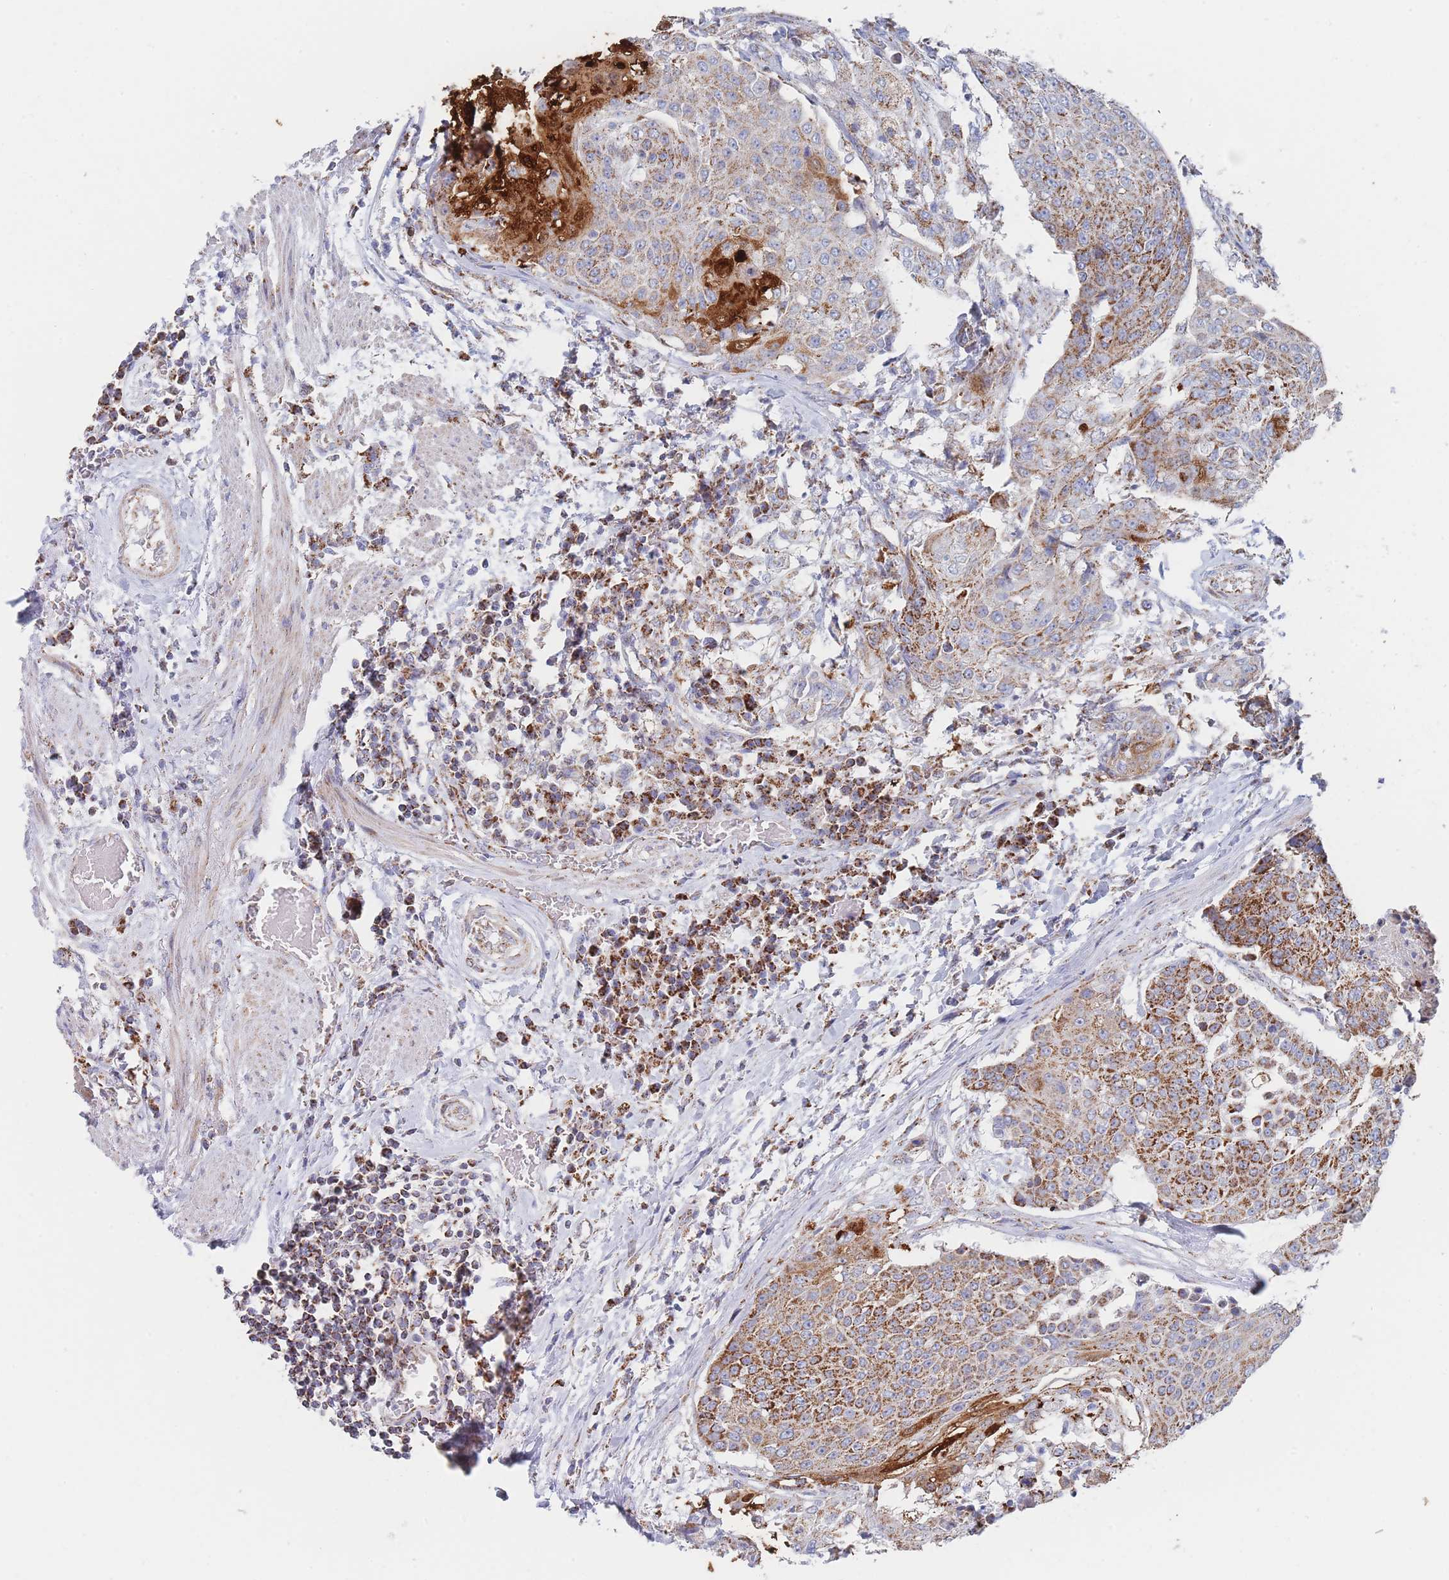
{"staining": {"intensity": "moderate", "quantity": "25%-75%", "location": "cytoplasmic/membranous"}, "tissue": "urothelial cancer", "cell_type": "Tumor cells", "image_type": "cancer", "snomed": [{"axis": "morphology", "description": "Urothelial carcinoma, High grade"}, {"axis": "topography", "description": "Urinary bladder"}], "caption": "Immunohistochemical staining of urothelial carcinoma (high-grade) demonstrates moderate cytoplasmic/membranous protein expression in approximately 25%-75% of tumor cells. (DAB (3,3'-diaminobenzidine) = brown stain, brightfield microscopy at high magnification).", "gene": "IKZF4", "patient": {"sex": "female", "age": 63}}